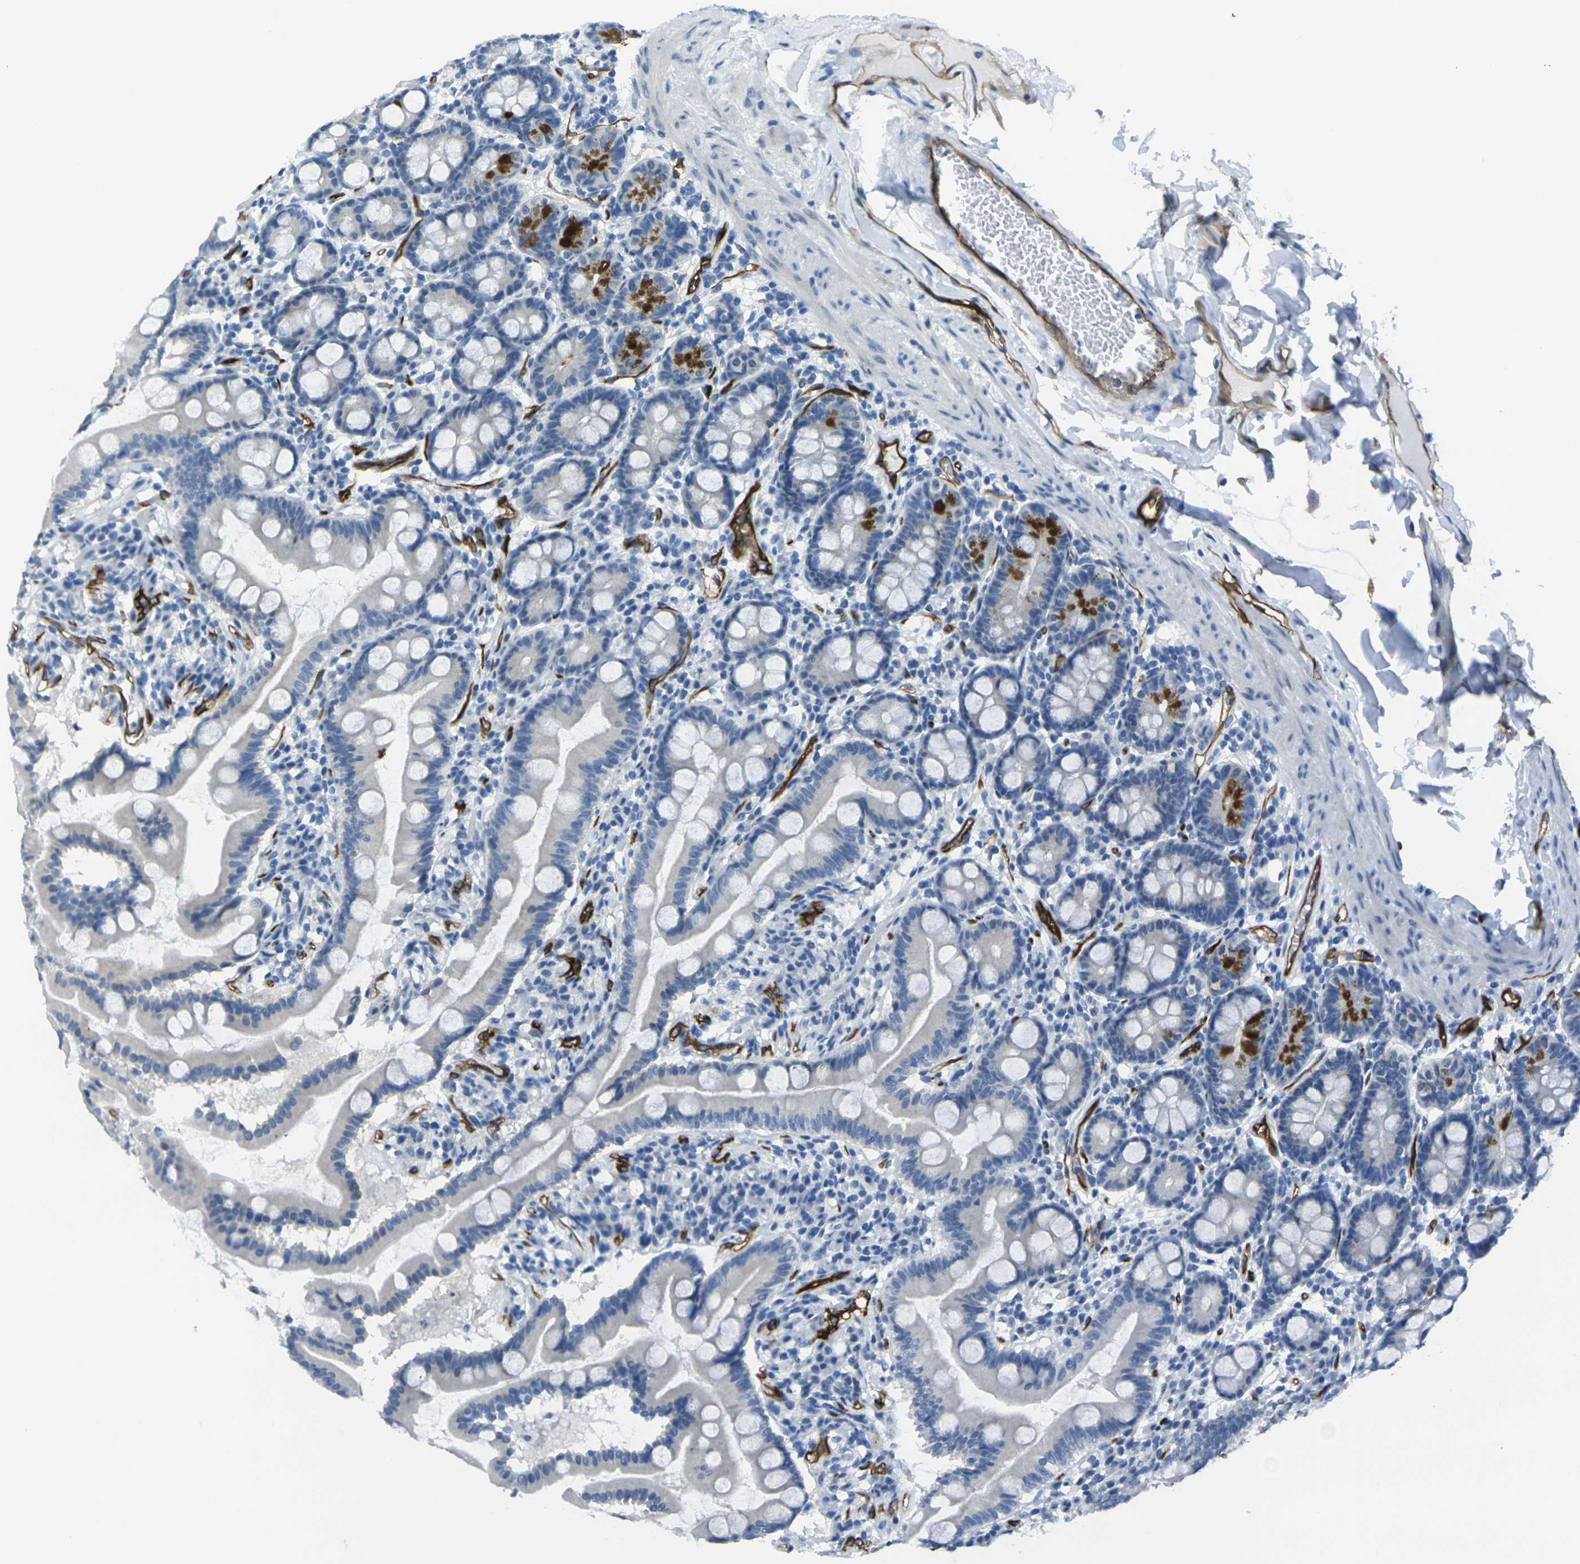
{"staining": {"intensity": "strong", "quantity": "<25%", "location": "cytoplasmic/membranous"}, "tissue": "duodenum", "cell_type": "Glandular cells", "image_type": "normal", "snomed": [{"axis": "morphology", "description": "Normal tissue, NOS"}, {"axis": "topography", "description": "Duodenum"}], "caption": "An immunohistochemistry (IHC) micrograph of normal tissue is shown. Protein staining in brown labels strong cytoplasmic/membranous positivity in duodenum within glandular cells. (brown staining indicates protein expression, while blue staining denotes nuclei).", "gene": "HSPA12B", "patient": {"sex": "male", "age": 50}}